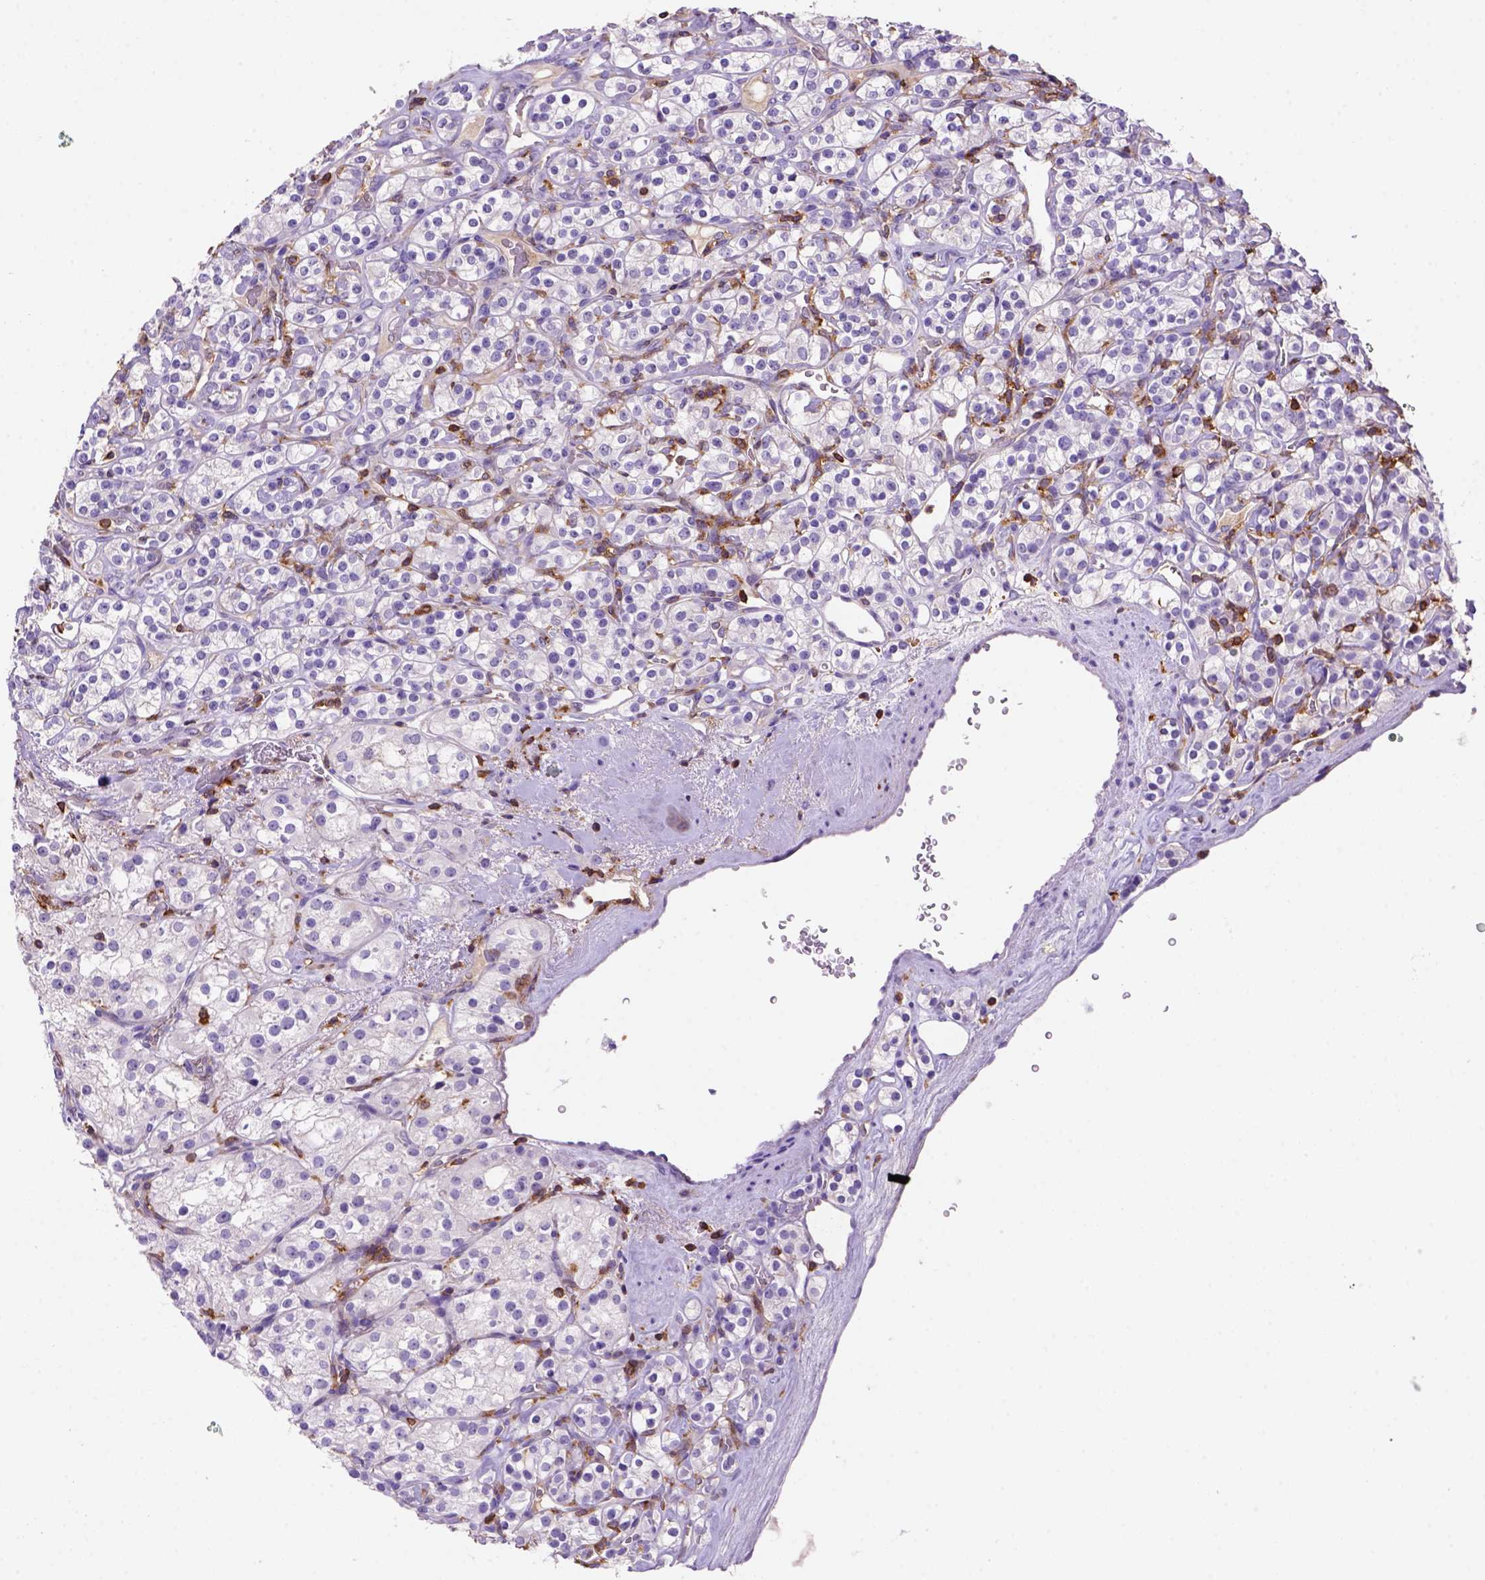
{"staining": {"intensity": "negative", "quantity": "none", "location": "none"}, "tissue": "renal cancer", "cell_type": "Tumor cells", "image_type": "cancer", "snomed": [{"axis": "morphology", "description": "Adenocarcinoma, NOS"}, {"axis": "topography", "description": "Kidney"}], "caption": "A micrograph of human adenocarcinoma (renal) is negative for staining in tumor cells.", "gene": "INPP5D", "patient": {"sex": "male", "age": 77}}